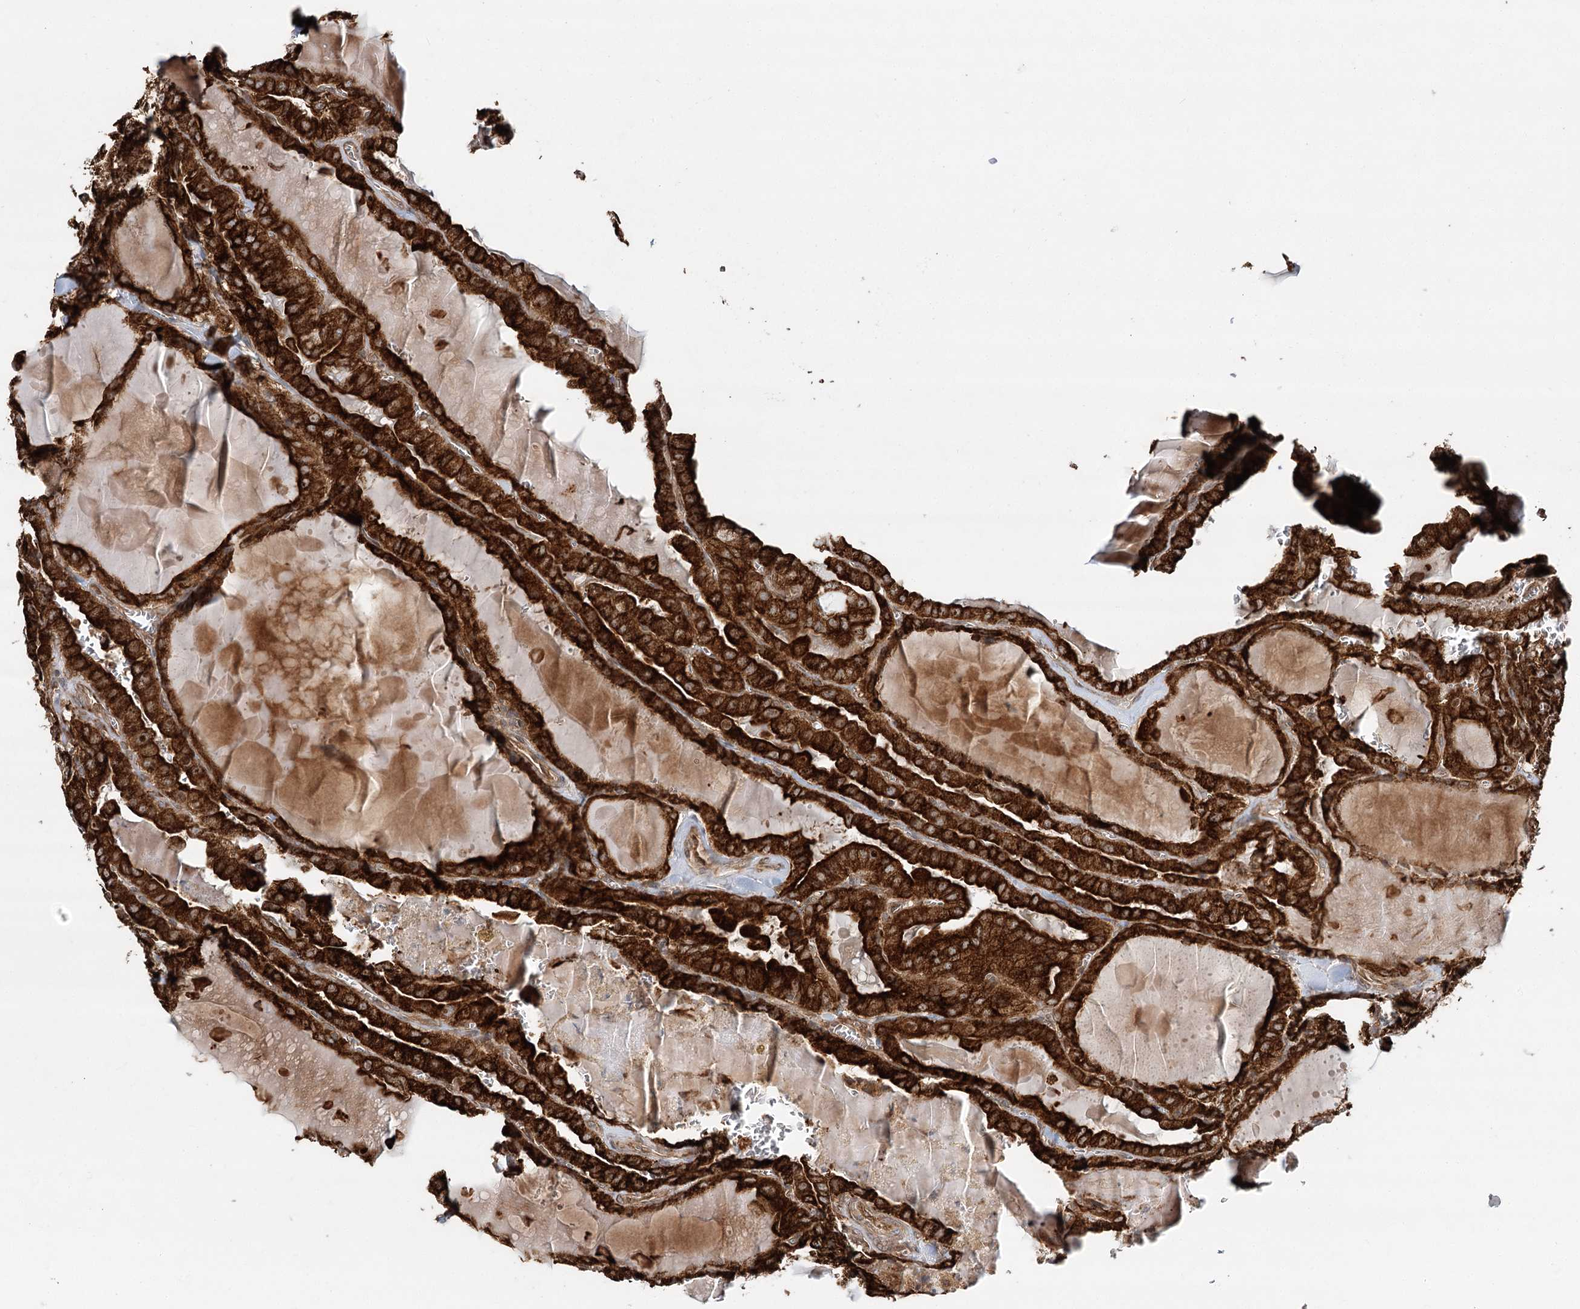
{"staining": {"intensity": "strong", "quantity": ">75%", "location": "cytoplasmic/membranous"}, "tissue": "thyroid cancer", "cell_type": "Tumor cells", "image_type": "cancer", "snomed": [{"axis": "morphology", "description": "Papillary adenocarcinoma, NOS"}, {"axis": "topography", "description": "Thyroid gland"}], "caption": "Brown immunohistochemical staining in thyroid cancer exhibits strong cytoplasmic/membranous expression in about >75% of tumor cells. (DAB (3,3'-diaminobenzidine) IHC with brightfield microscopy, high magnification).", "gene": "DNAJB14", "patient": {"sex": "male", "age": 52}}